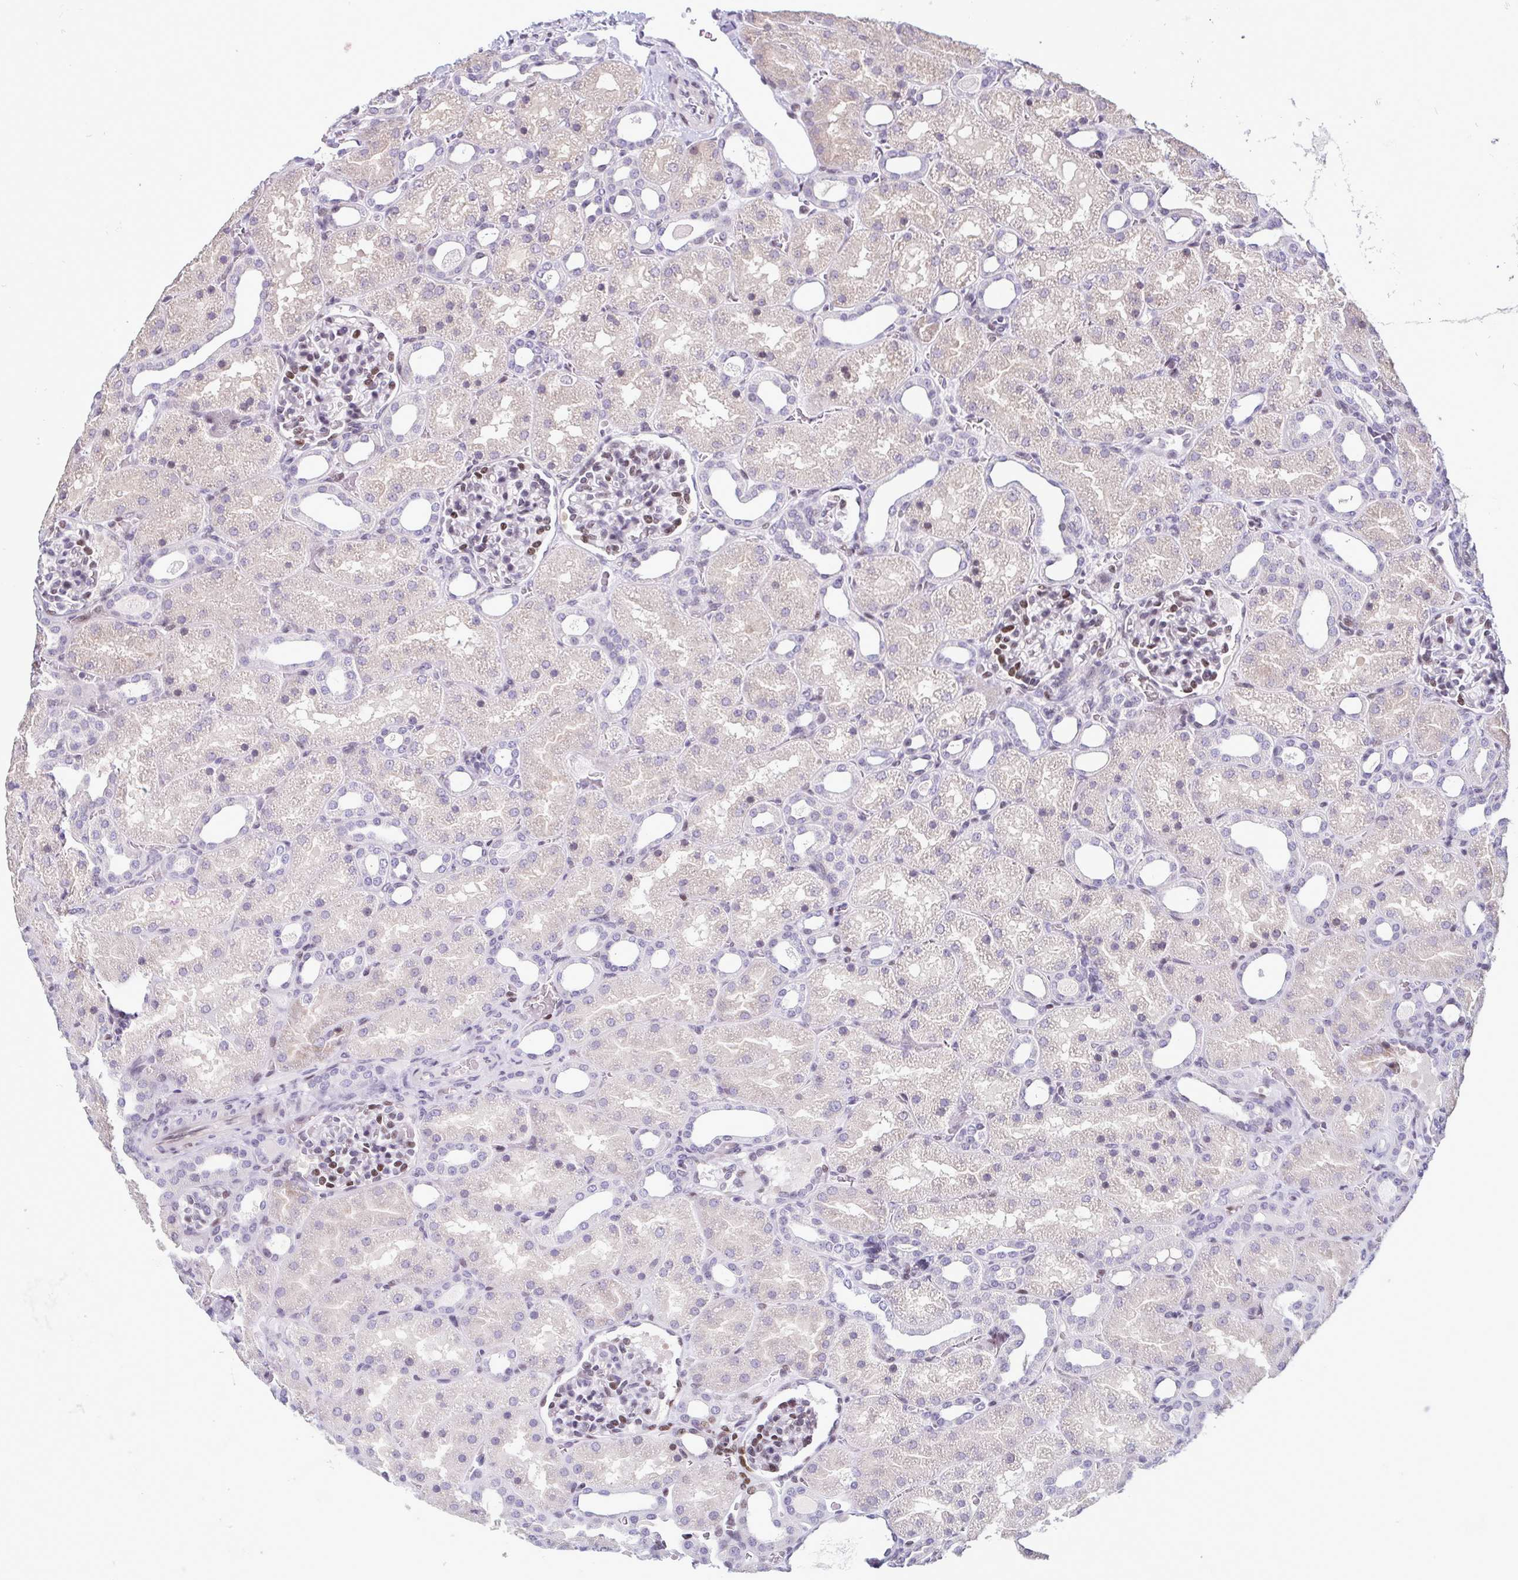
{"staining": {"intensity": "moderate", "quantity": "<25%", "location": "nuclear"}, "tissue": "kidney", "cell_type": "Cells in glomeruli", "image_type": "normal", "snomed": [{"axis": "morphology", "description": "Normal tissue, NOS"}, {"axis": "topography", "description": "Kidney"}], "caption": "Immunohistochemical staining of unremarkable human kidney demonstrates low levels of moderate nuclear expression in approximately <25% of cells in glomeruli.", "gene": "IRF1", "patient": {"sex": "male", "age": 2}}